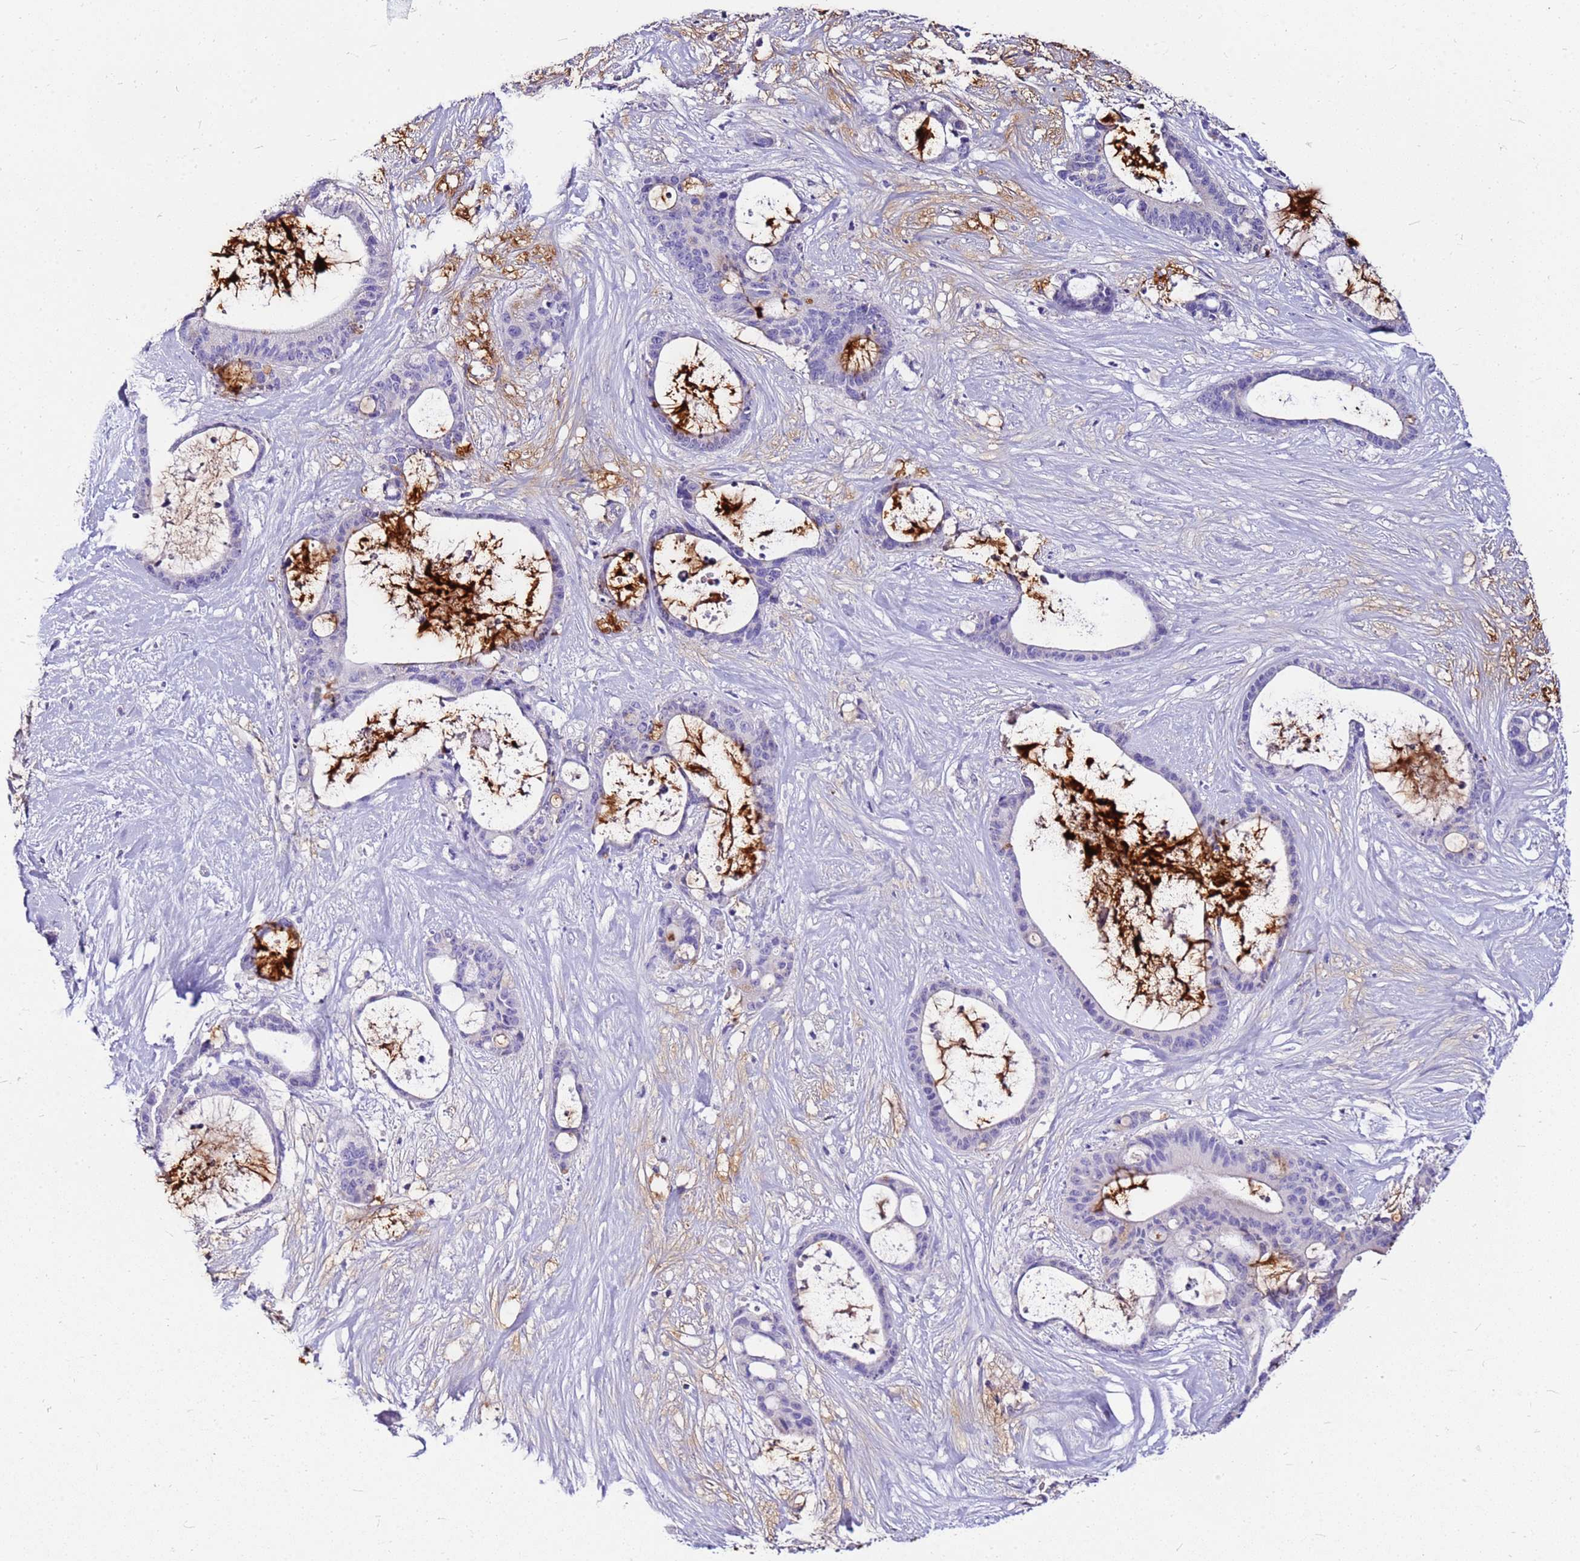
{"staining": {"intensity": "negative", "quantity": "none", "location": "none"}, "tissue": "liver cancer", "cell_type": "Tumor cells", "image_type": "cancer", "snomed": [{"axis": "morphology", "description": "Normal tissue, NOS"}, {"axis": "morphology", "description": "Cholangiocarcinoma"}, {"axis": "topography", "description": "Liver"}, {"axis": "topography", "description": "Peripheral nerve tissue"}], "caption": "An IHC image of liver cancer (cholangiocarcinoma) is shown. There is no staining in tumor cells of liver cancer (cholangiocarcinoma). Brightfield microscopy of immunohistochemistry (IHC) stained with DAB (3,3'-diaminobenzidine) (brown) and hematoxylin (blue), captured at high magnification.", "gene": "DCDC2B", "patient": {"sex": "female", "age": 73}}